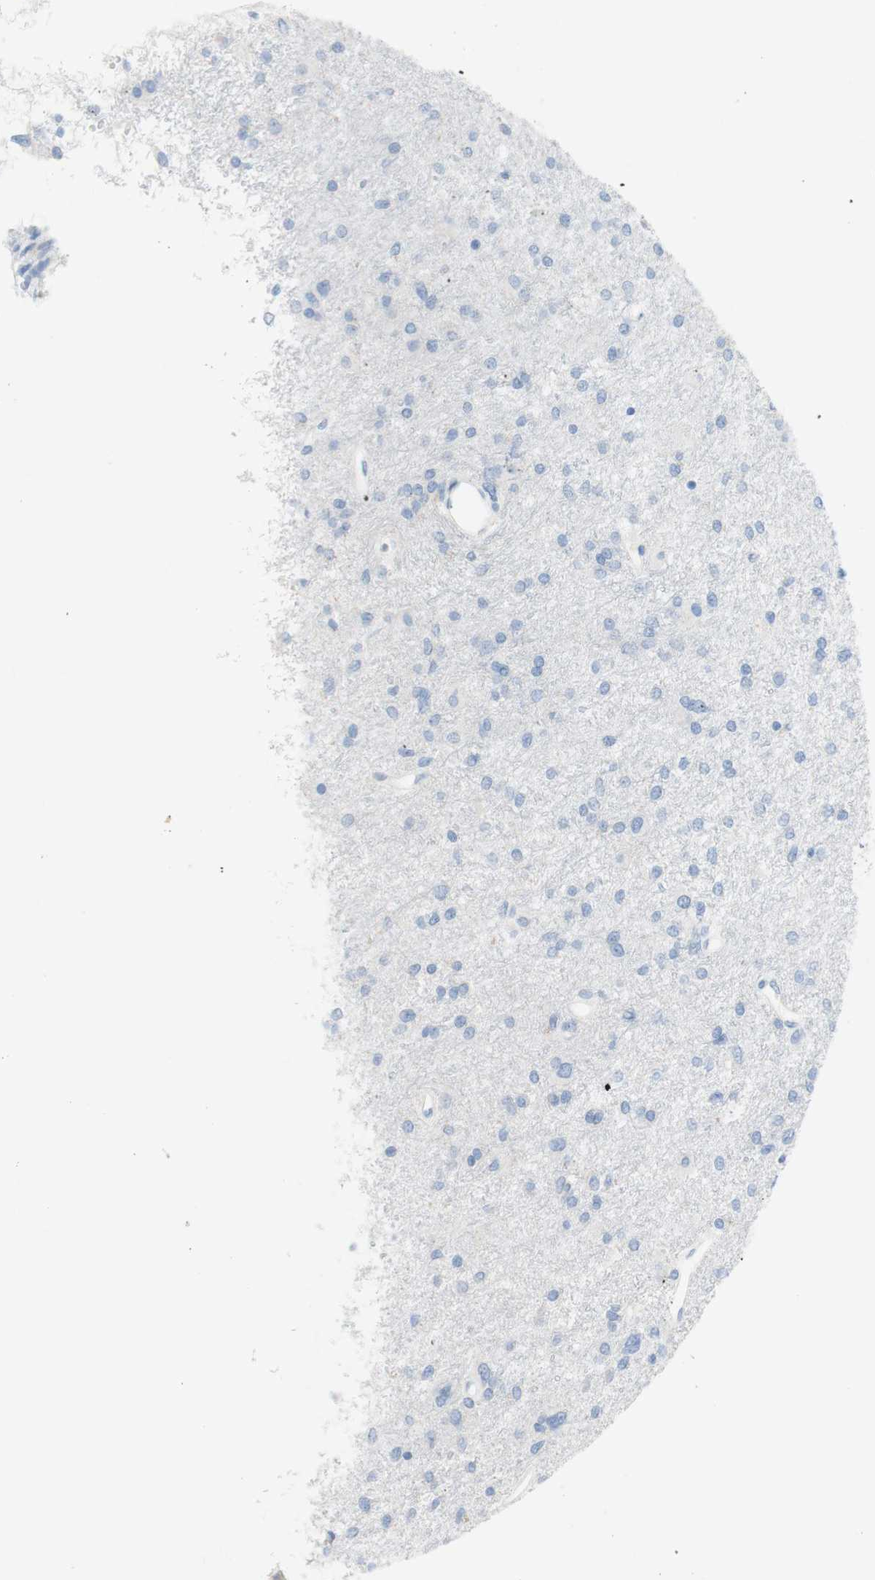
{"staining": {"intensity": "negative", "quantity": "none", "location": "none"}, "tissue": "glioma", "cell_type": "Tumor cells", "image_type": "cancer", "snomed": [{"axis": "morphology", "description": "Glioma, malignant, High grade"}, {"axis": "topography", "description": "Brain"}], "caption": "The IHC micrograph has no significant expression in tumor cells of malignant glioma (high-grade) tissue.", "gene": "CEACAM1", "patient": {"sex": "female", "age": 59}}